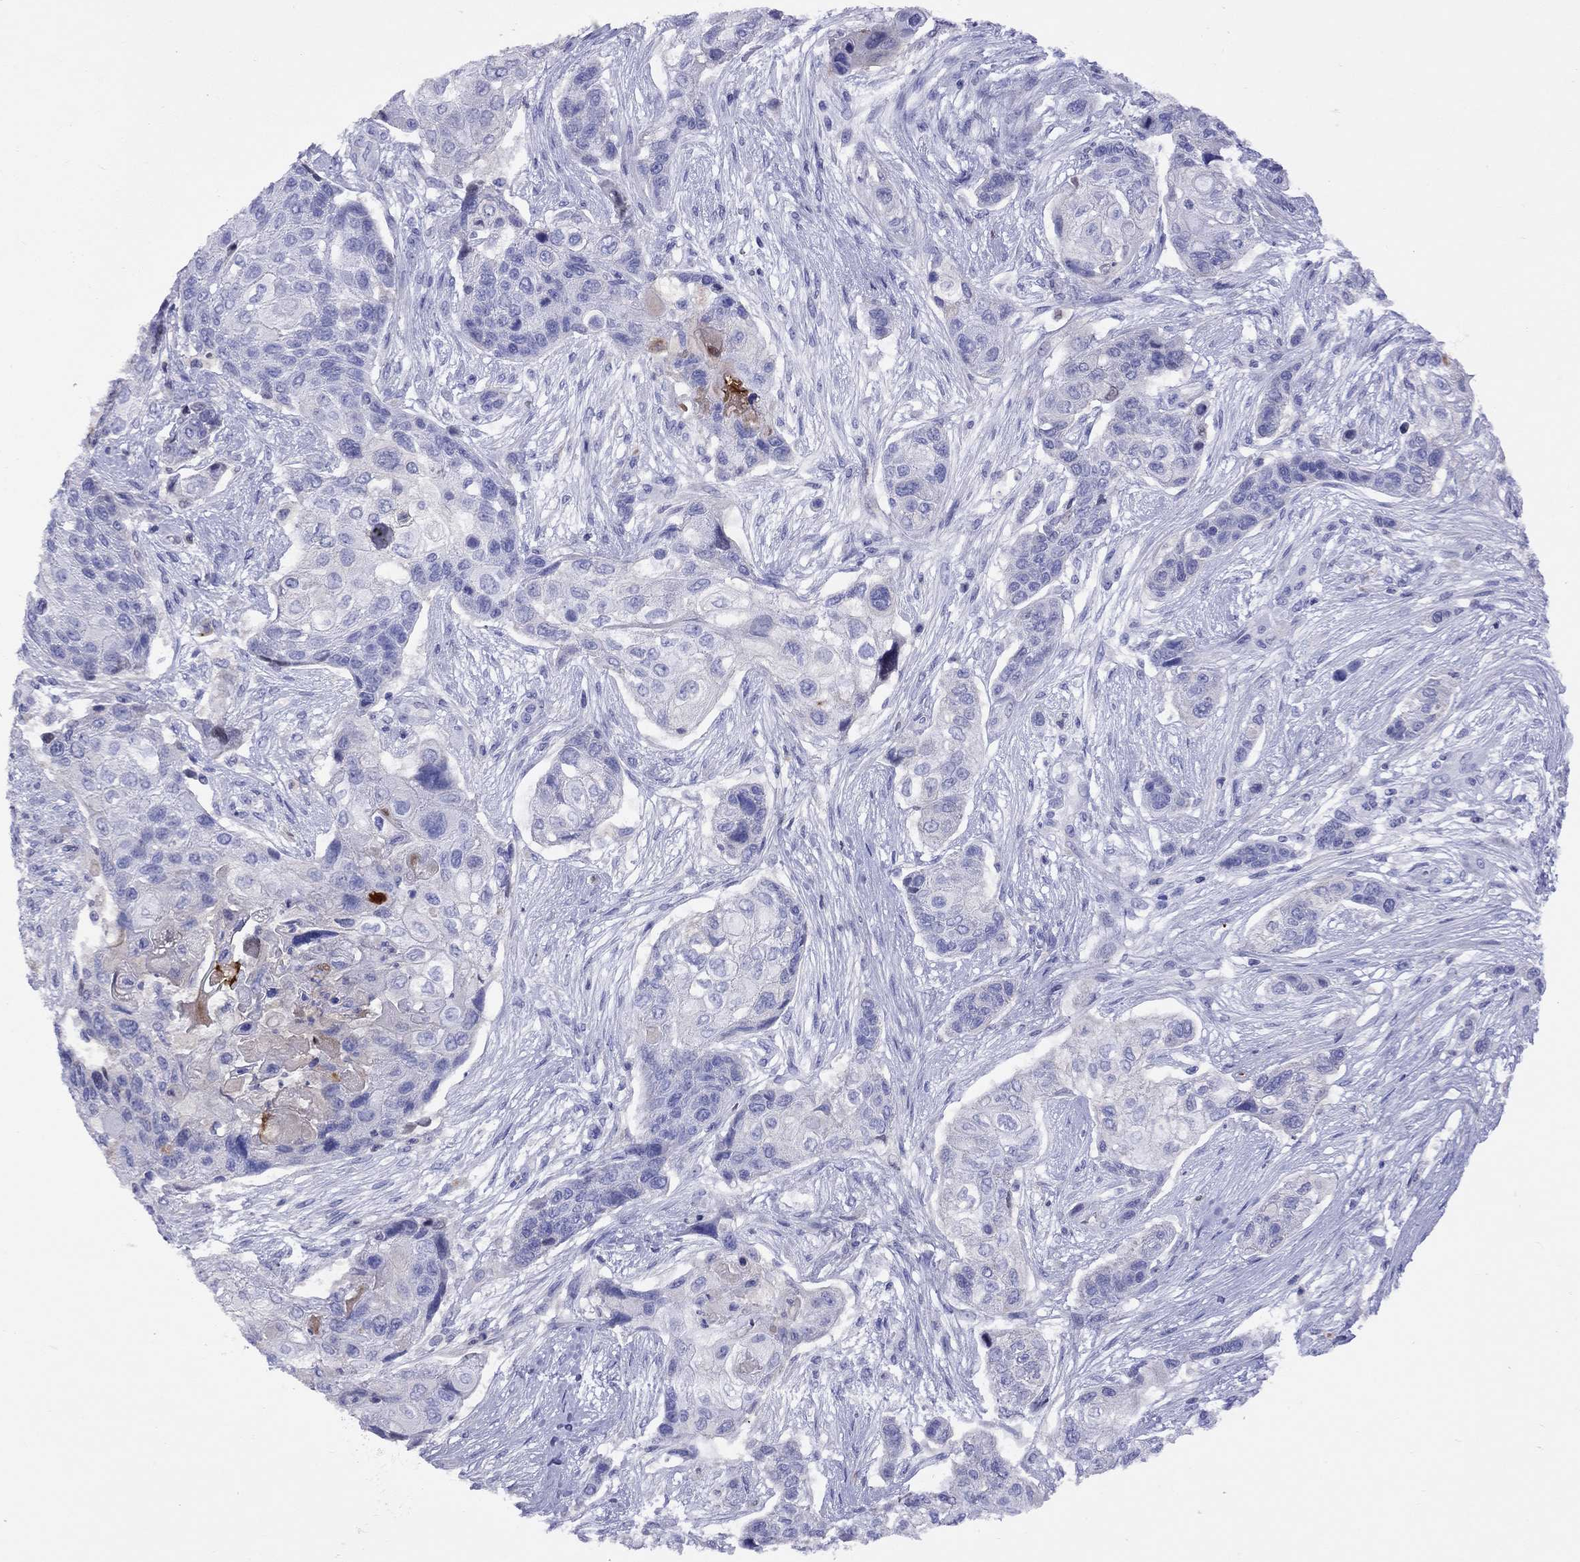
{"staining": {"intensity": "negative", "quantity": "none", "location": "none"}, "tissue": "lung cancer", "cell_type": "Tumor cells", "image_type": "cancer", "snomed": [{"axis": "morphology", "description": "Squamous cell carcinoma, NOS"}, {"axis": "topography", "description": "Lung"}], "caption": "Immunohistochemical staining of human lung cancer (squamous cell carcinoma) shows no significant expression in tumor cells.", "gene": "SERPINA3", "patient": {"sex": "male", "age": 69}}